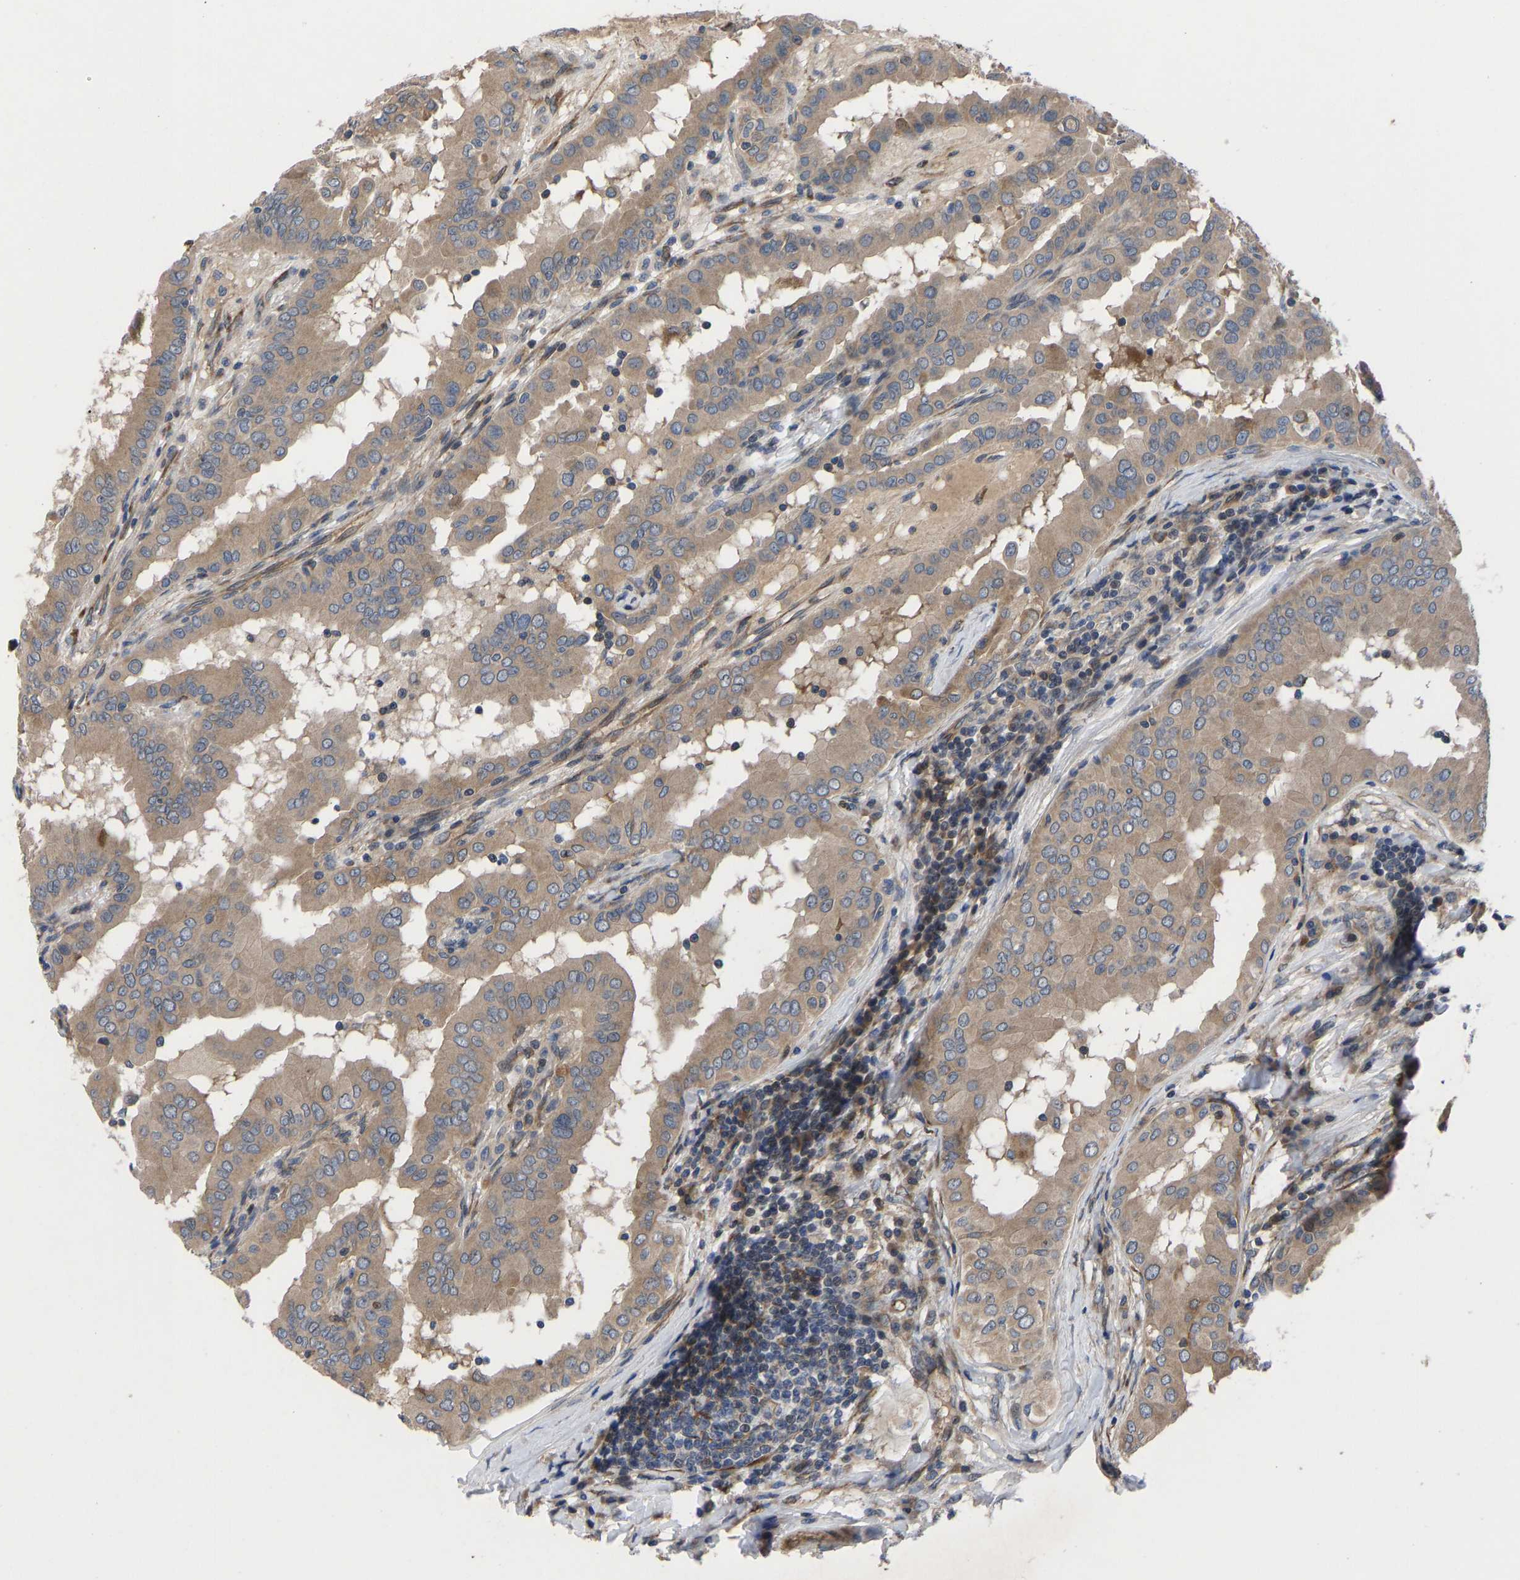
{"staining": {"intensity": "moderate", "quantity": ">75%", "location": "cytoplasmic/membranous"}, "tissue": "thyroid cancer", "cell_type": "Tumor cells", "image_type": "cancer", "snomed": [{"axis": "morphology", "description": "Papillary adenocarcinoma, NOS"}, {"axis": "topography", "description": "Thyroid gland"}], "caption": "The immunohistochemical stain highlights moderate cytoplasmic/membranous positivity in tumor cells of papillary adenocarcinoma (thyroid) tissue. The staining was performed using DAB, with brown indicating positive protein expression. Nuclei are stained blue with hematoxylin.", "gene": "FRRS1", "patient": {"sex": "male", "age": 33}}